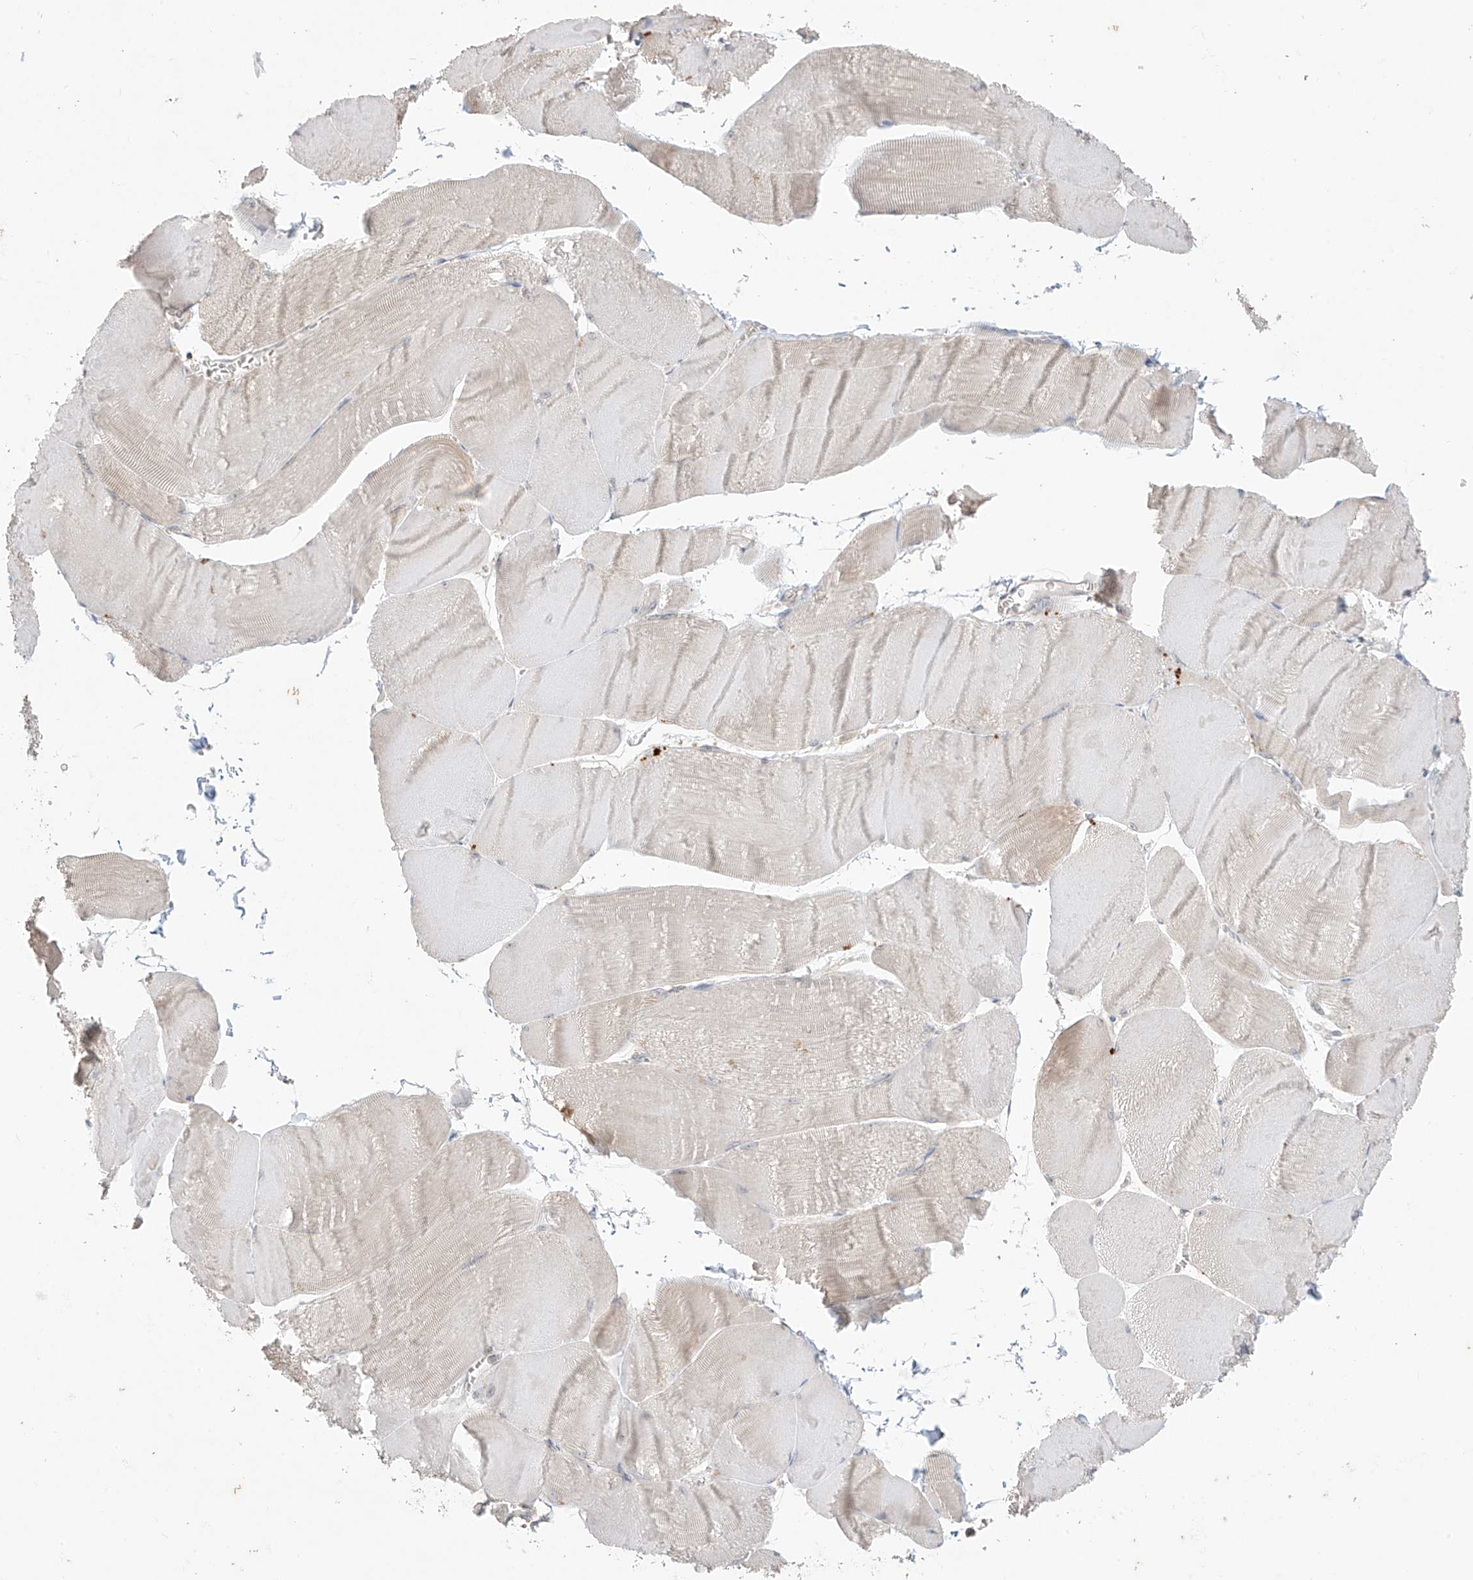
{"staining": {"intensity": "negative", "quantity": "none", "location": "none"}, "tissue": "skeletal muscle", "cell_type": "Myocytes", "image_type": "normal", "snomed": [{"axis": "morphology", "description": "Normal tissue, NOS"}, {"axis": "morphology", "description": "Basal cell carcinoma"}, {"axis": "topography", "description": "Skeletal muscle"}], "caption": "Skeletal muscle stained for a protein using immunohistochemistry shows no staining myocytes.", "gene": "ANGEL2", "patient": {"sex": "female", "age": 64}}